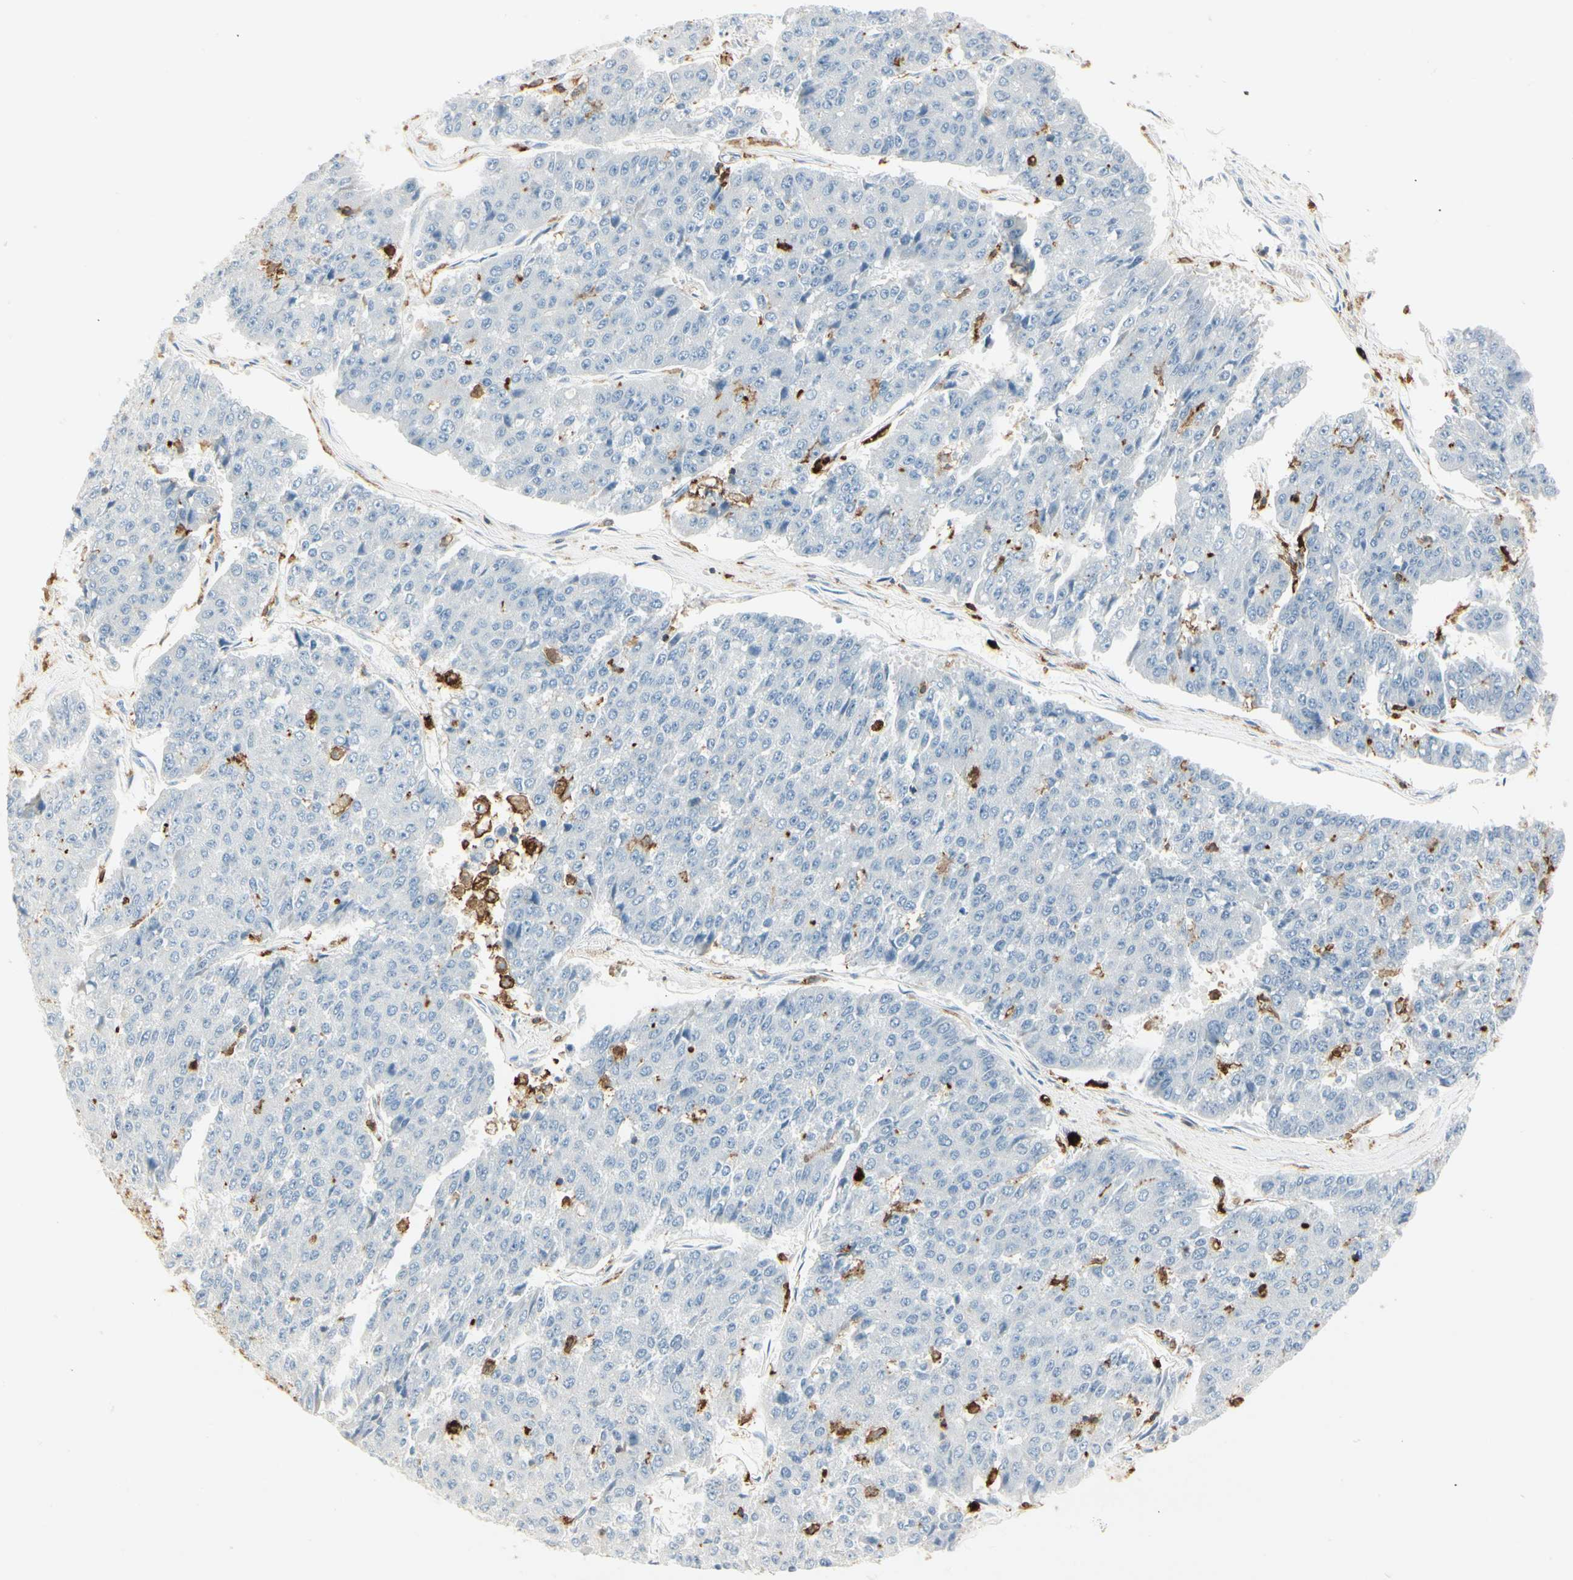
{"staining": {"intensity": "negative", "quantity": "none", "location": "none"}, "tissue": "pancreatic cancer", "cell_type": "Tumor cells", "image_type": "cancer", "snomed": [{"axis": "morphology", "description": "Adenocarcinoma, NOS"}, {"axis": "topography", "description": "Pancreas"}], "caption": "An IHC photomicrograph of pancreatic cancer is shown. There is no staining in tumor cells of pancreatic cancer. (DAB (3,3'-diaminobenzidine) immunohistochemistry (IHC) with hematoxylin counter stain).", "gene": "ITGB2", "patient": {"sex": "male", "age": 50}}